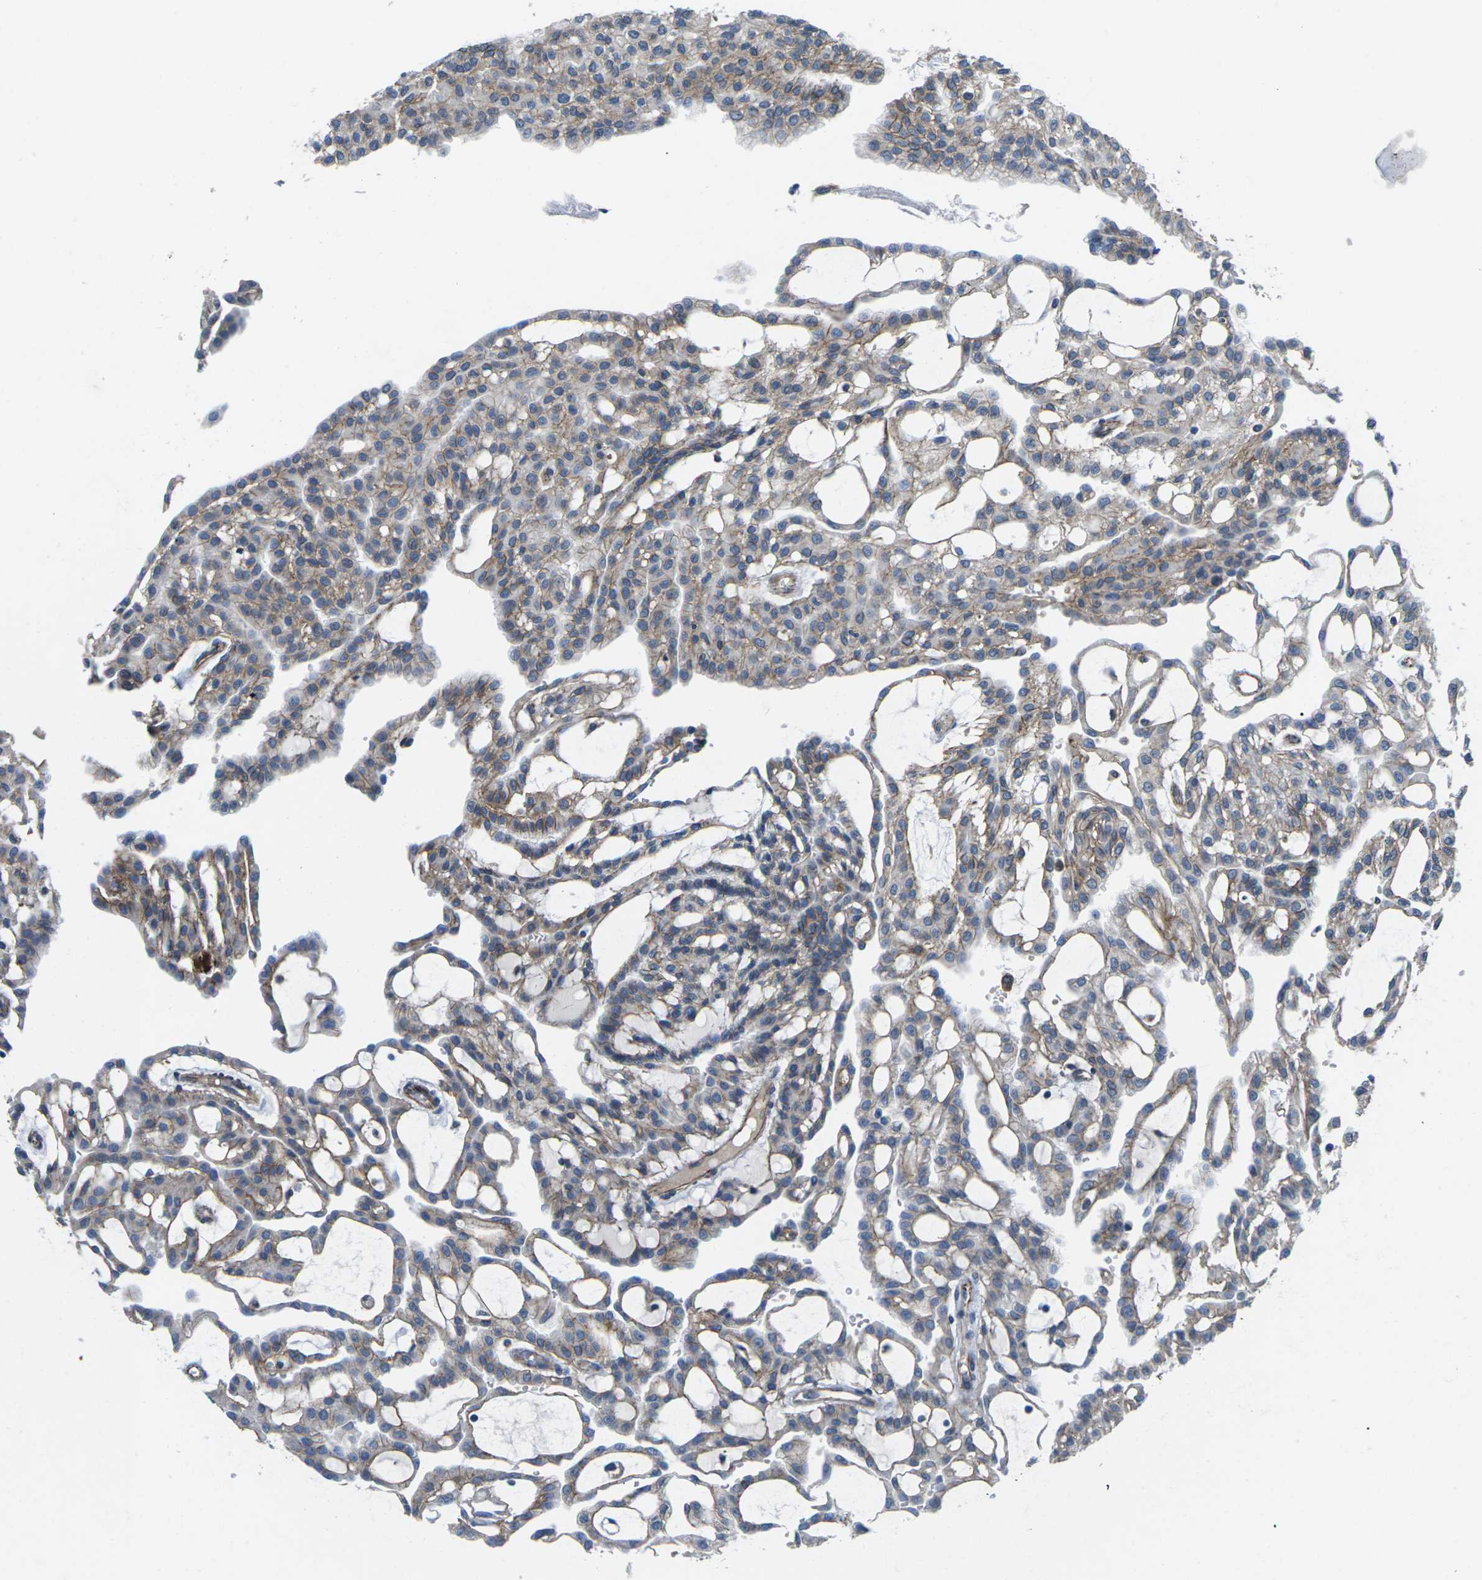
{"staining": {"intensity": "weak", "quantity": "25%-75%", "location": "cytoplasmic/membranous"}, "tissue": "renal cancer", "cell_type": "Tumor cells", "image_type": "cancer", "snomed": [{"axis": "morphology", "description": "Adenocarcinoma, NOS"}, {"axis": "topography", "description": "Kidney"}], "caption": "Human adenocarcinoma (renal) stained with a brown dye demonstrates weak cytoplasmic/membranous positive staining in approximately 25%-75% of tumor cells.", "gene": "CTNND1", "patient": {"sex": "male", "age": 63}}